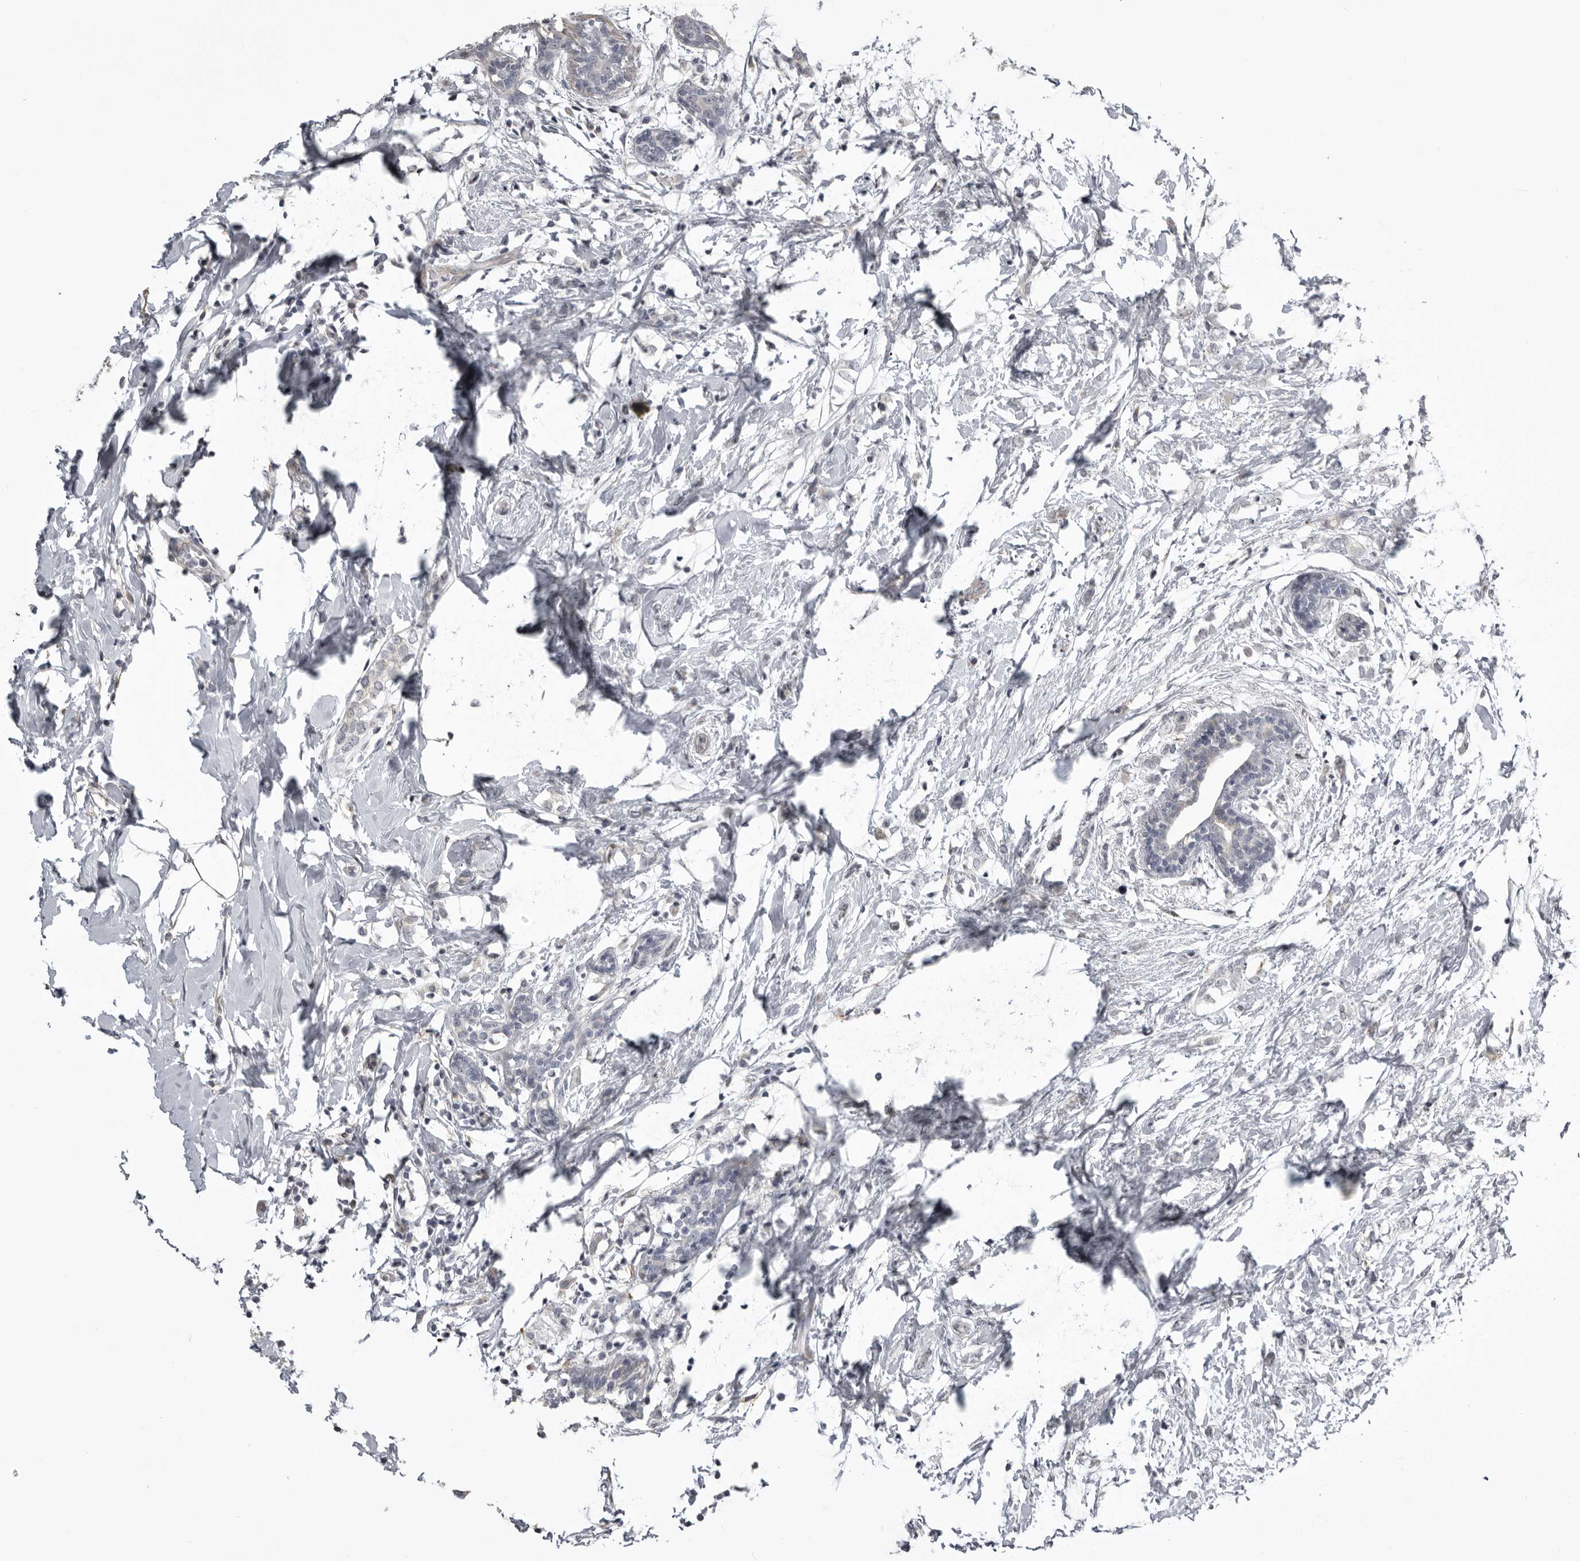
{"staining": {"intensity": "negative", "quantity": "none", "location": "none"}, "tissue": "breast cancer", "cell_type": "Tumor cells", "image_type": "cancer", "snomed": [{"axis": "morphology", "description": "Normal tissue, NOS"}, {"axis": "morphology", "description": "Lobular carcinoma"}, {"axis": "topography", "description": "Breast"}], "caption": "Tumor cells show no significant positivity in breast cancer (lobular carcinoma).", "gene": "NCEH1", "patient": {"sex": "female", "age": 47}}